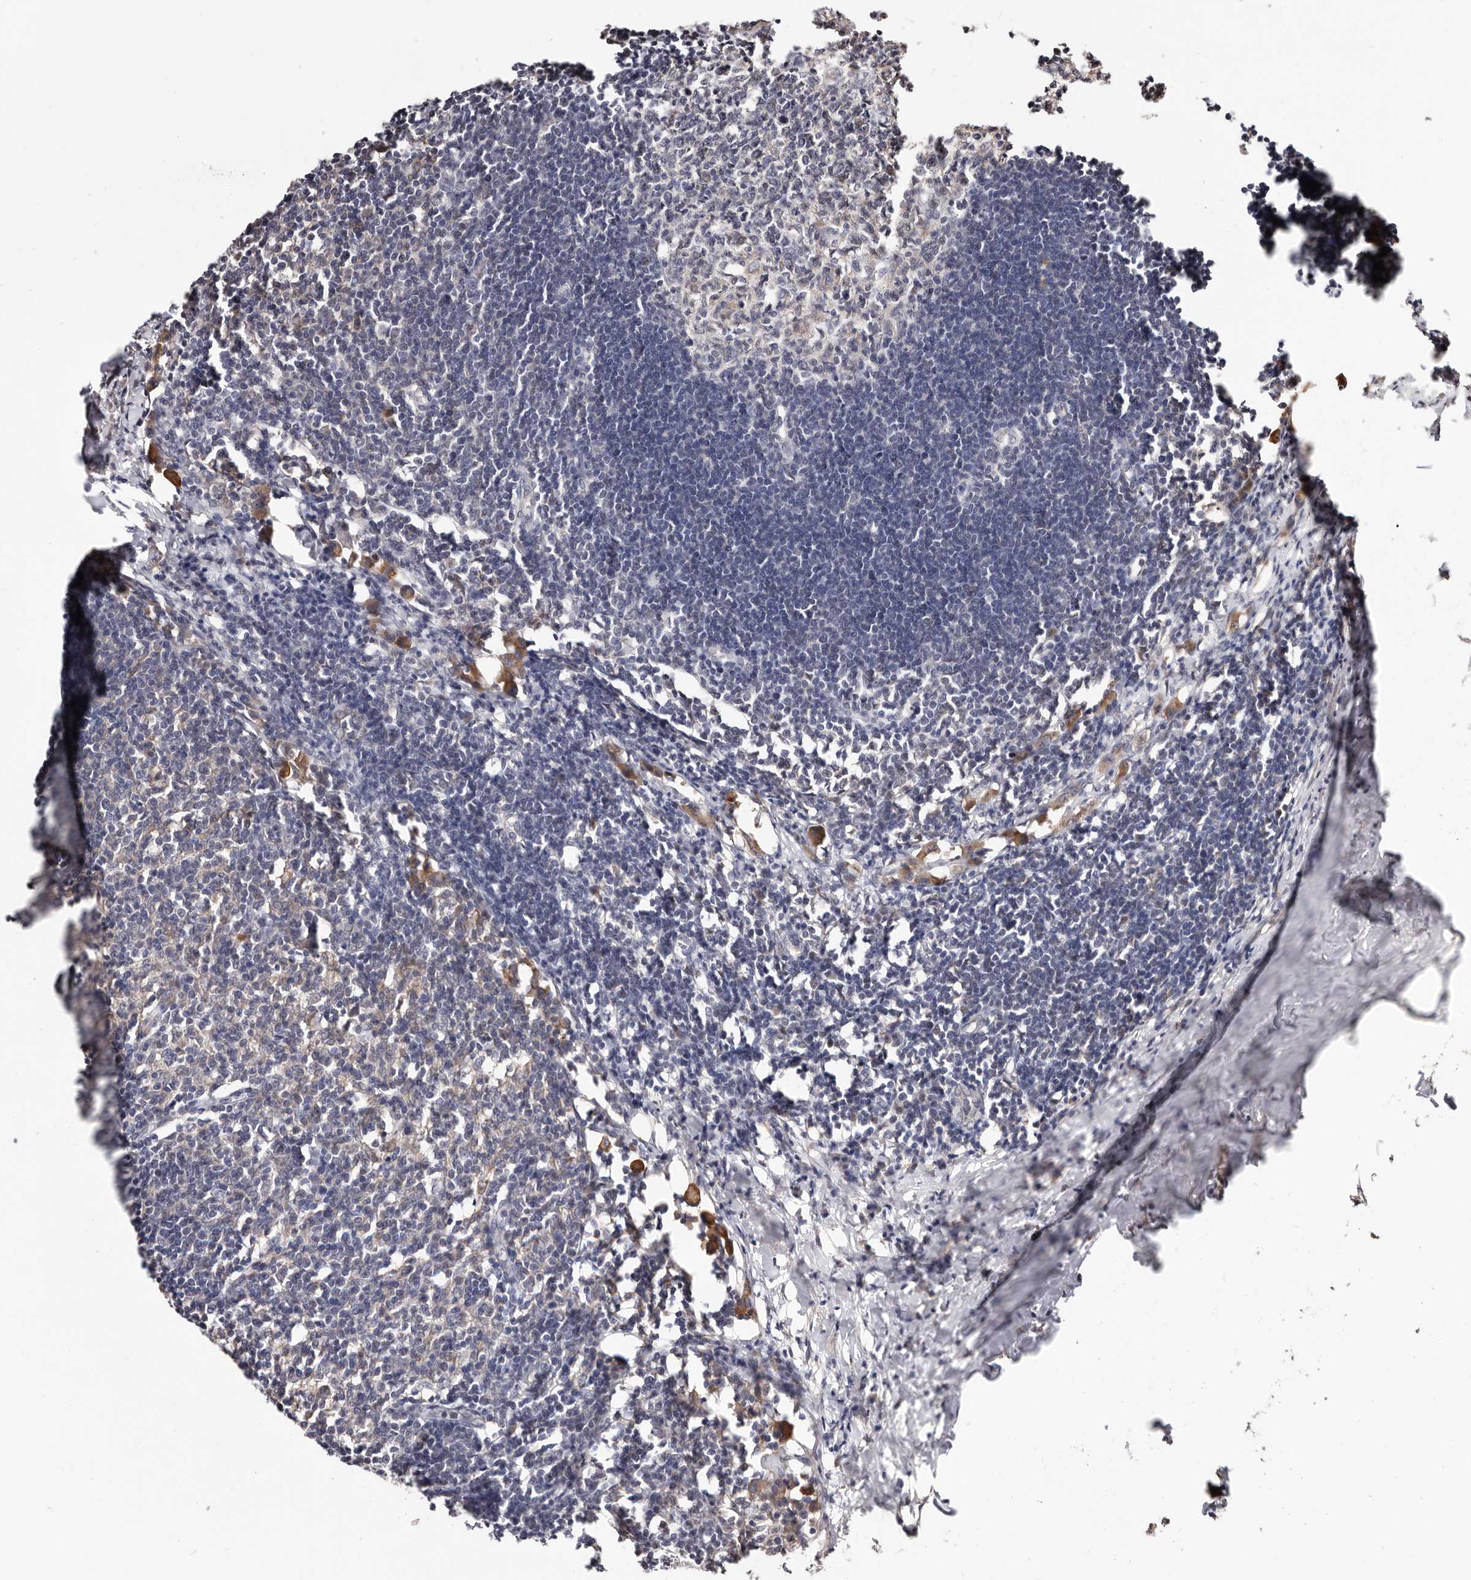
{"staining": {"intensity": "negative", "quantity": "none", "location": "none"}, "tissue": "lymph node", "cell_type": "Germinal center cells", "image_type": "normal", "snomed": [{"axis": "morphology", "description": "Normal tissue, NOS"}, {"axis": "morphology", "description": "Malignant melanoma, Metastatic site"}, {"axis": "topography", "description": "Lymph node"}], "caption": "DAB (3,3'-diaminobenzidine) immunohistochemical staining of normal human lymph node demonstrates no significant staining in germinal center cells. The staining was performed using DAB (3,3'-diaminobenzidine) to visualize the protein expression in brown, while the nuclei were stained in blue with hematoxylin (Magnification: 20x).", "gene": "TRIP13", "patient": {"sex": "male", "age": 41}}